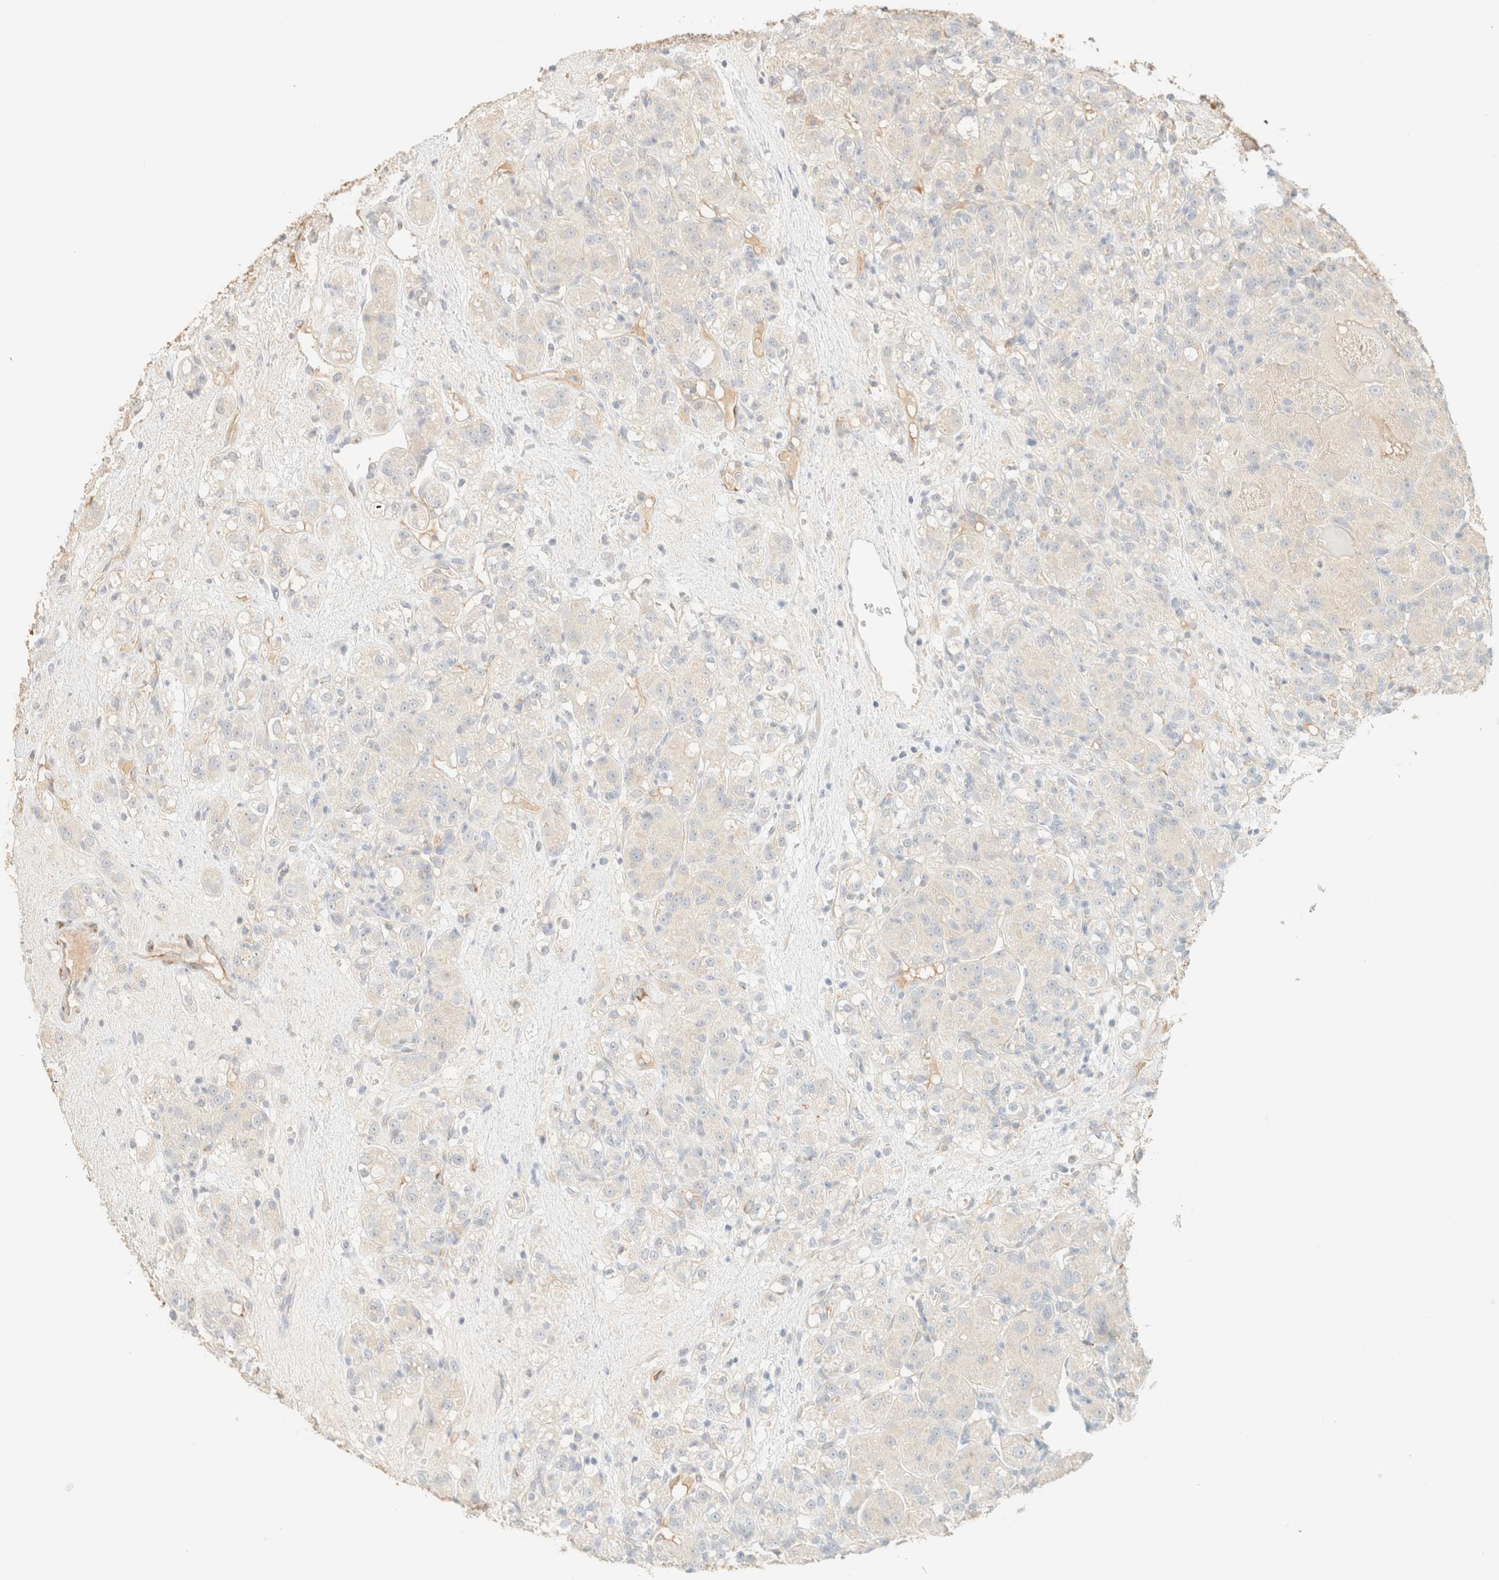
{"staining": {"intensity": "negative", "quantity": "none", "location": "none"}, "tissue": "renal cancer", "cell_type": "Tumor cells", "image_type": "cancer", "snomed": [{"axis": "morphology", "description": "Normal tissue, NOS"}, {"axis": "morphology", "description": "Adenocarcinoma, NOS"}, {"axis": "topography", "description": "Kidney"}], "caption": "Immunohistochemical staining of human renal adenocarcinoma reveals no significant staining in tumor cells. (DAB (3,3'-diaminobenzidine) immunohistochemistry, high magnification).", "gene": "SPARCL1", "patient": {"sex": "male", "age": 61}}